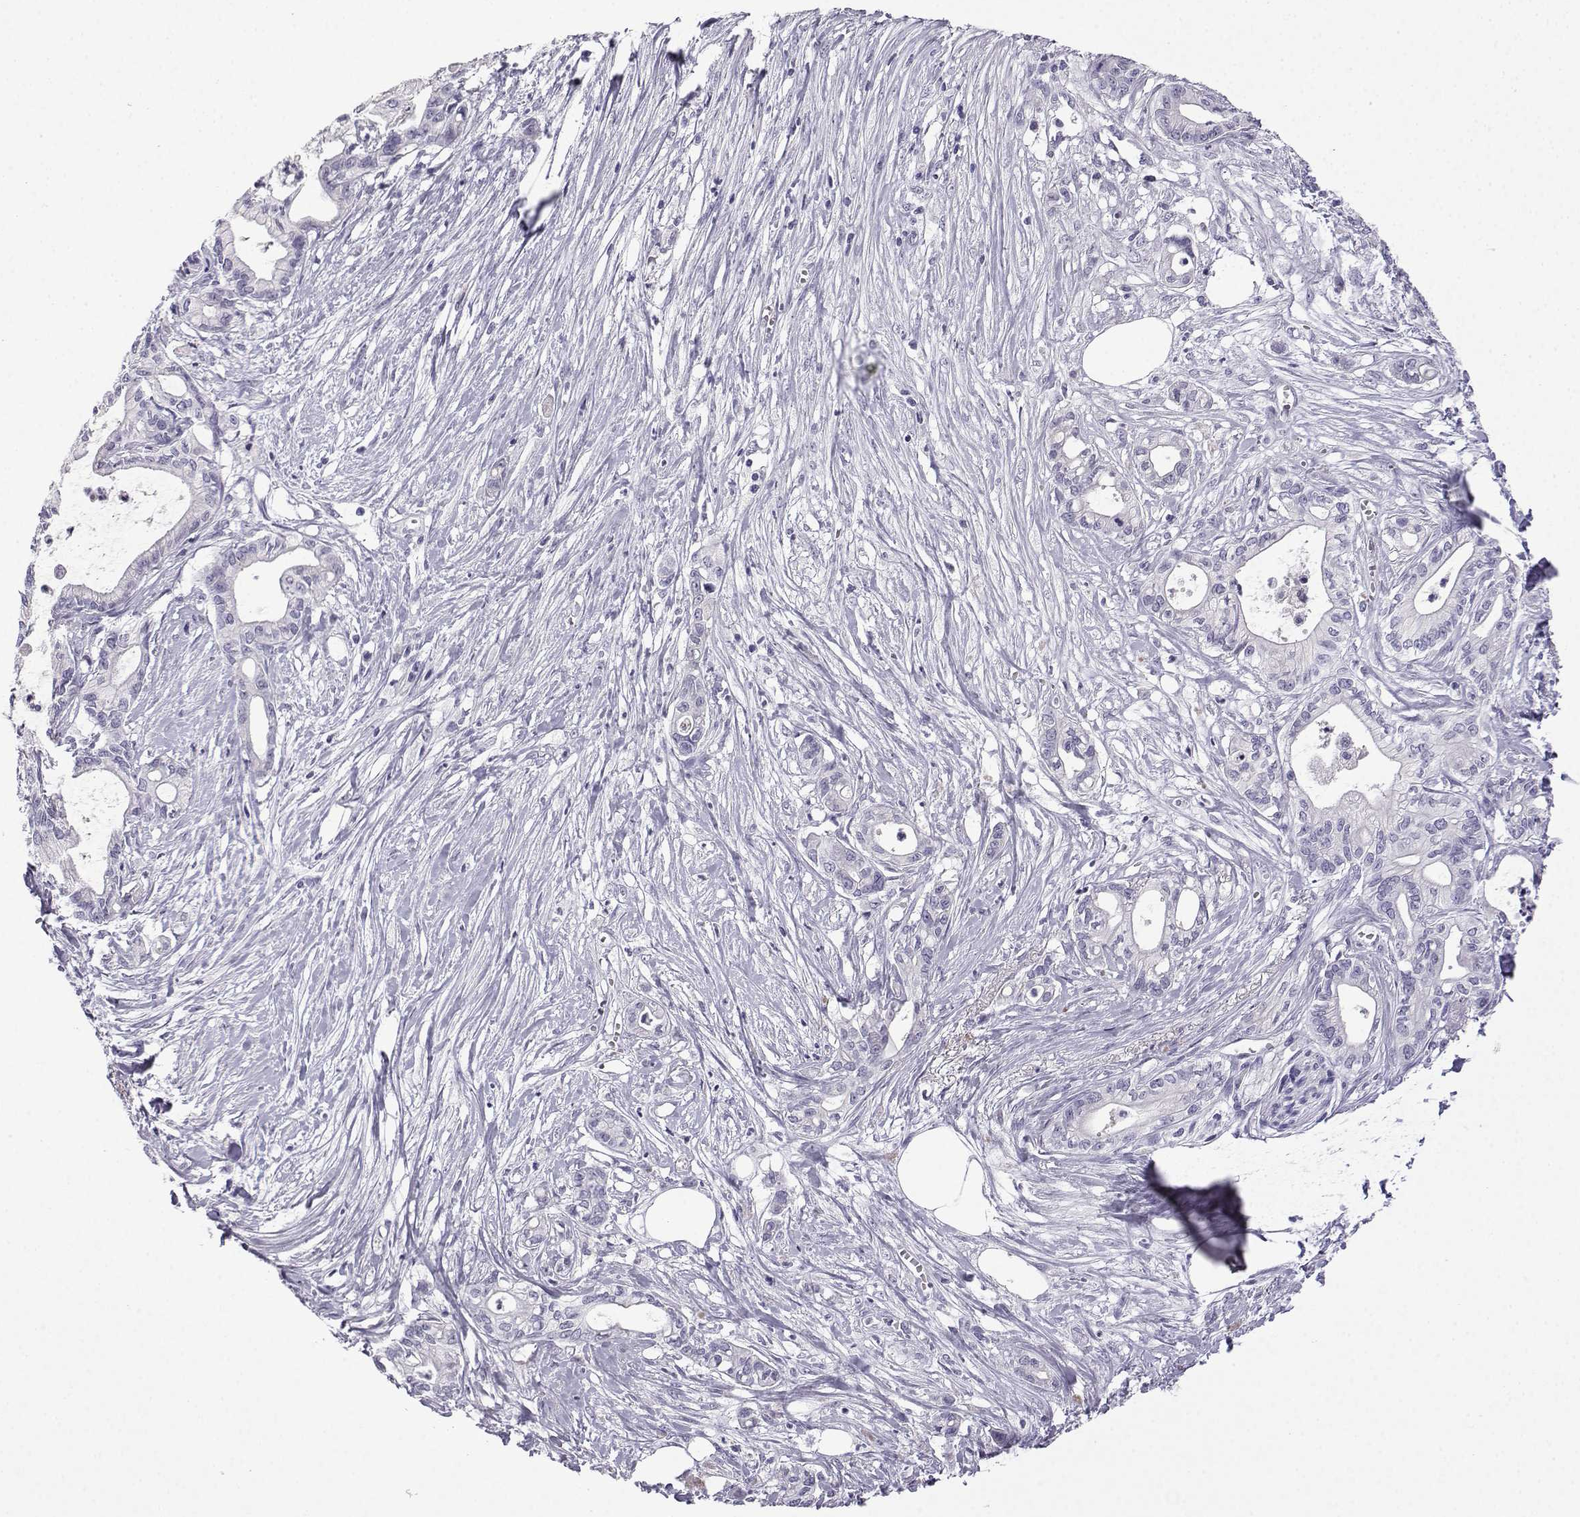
{"staining": {"intensity": "negative", "quantity": "none", "location": "none"}, "tissue": "pancreatic cancer", "cell_type": "Tumor cells", "image_type": "cancer", "snomed": [{"axis": "morphology", "description": "Adenocarcinoma, NOS"}, {"axis": "topography", "description": "Pancreas"}], "caption": "There is no significant positivity in tumor cells of pancreatic cancer (adenocarcinoma).", "gene": "ACRBP", "patient": {"sex": "male", "age": 71}}